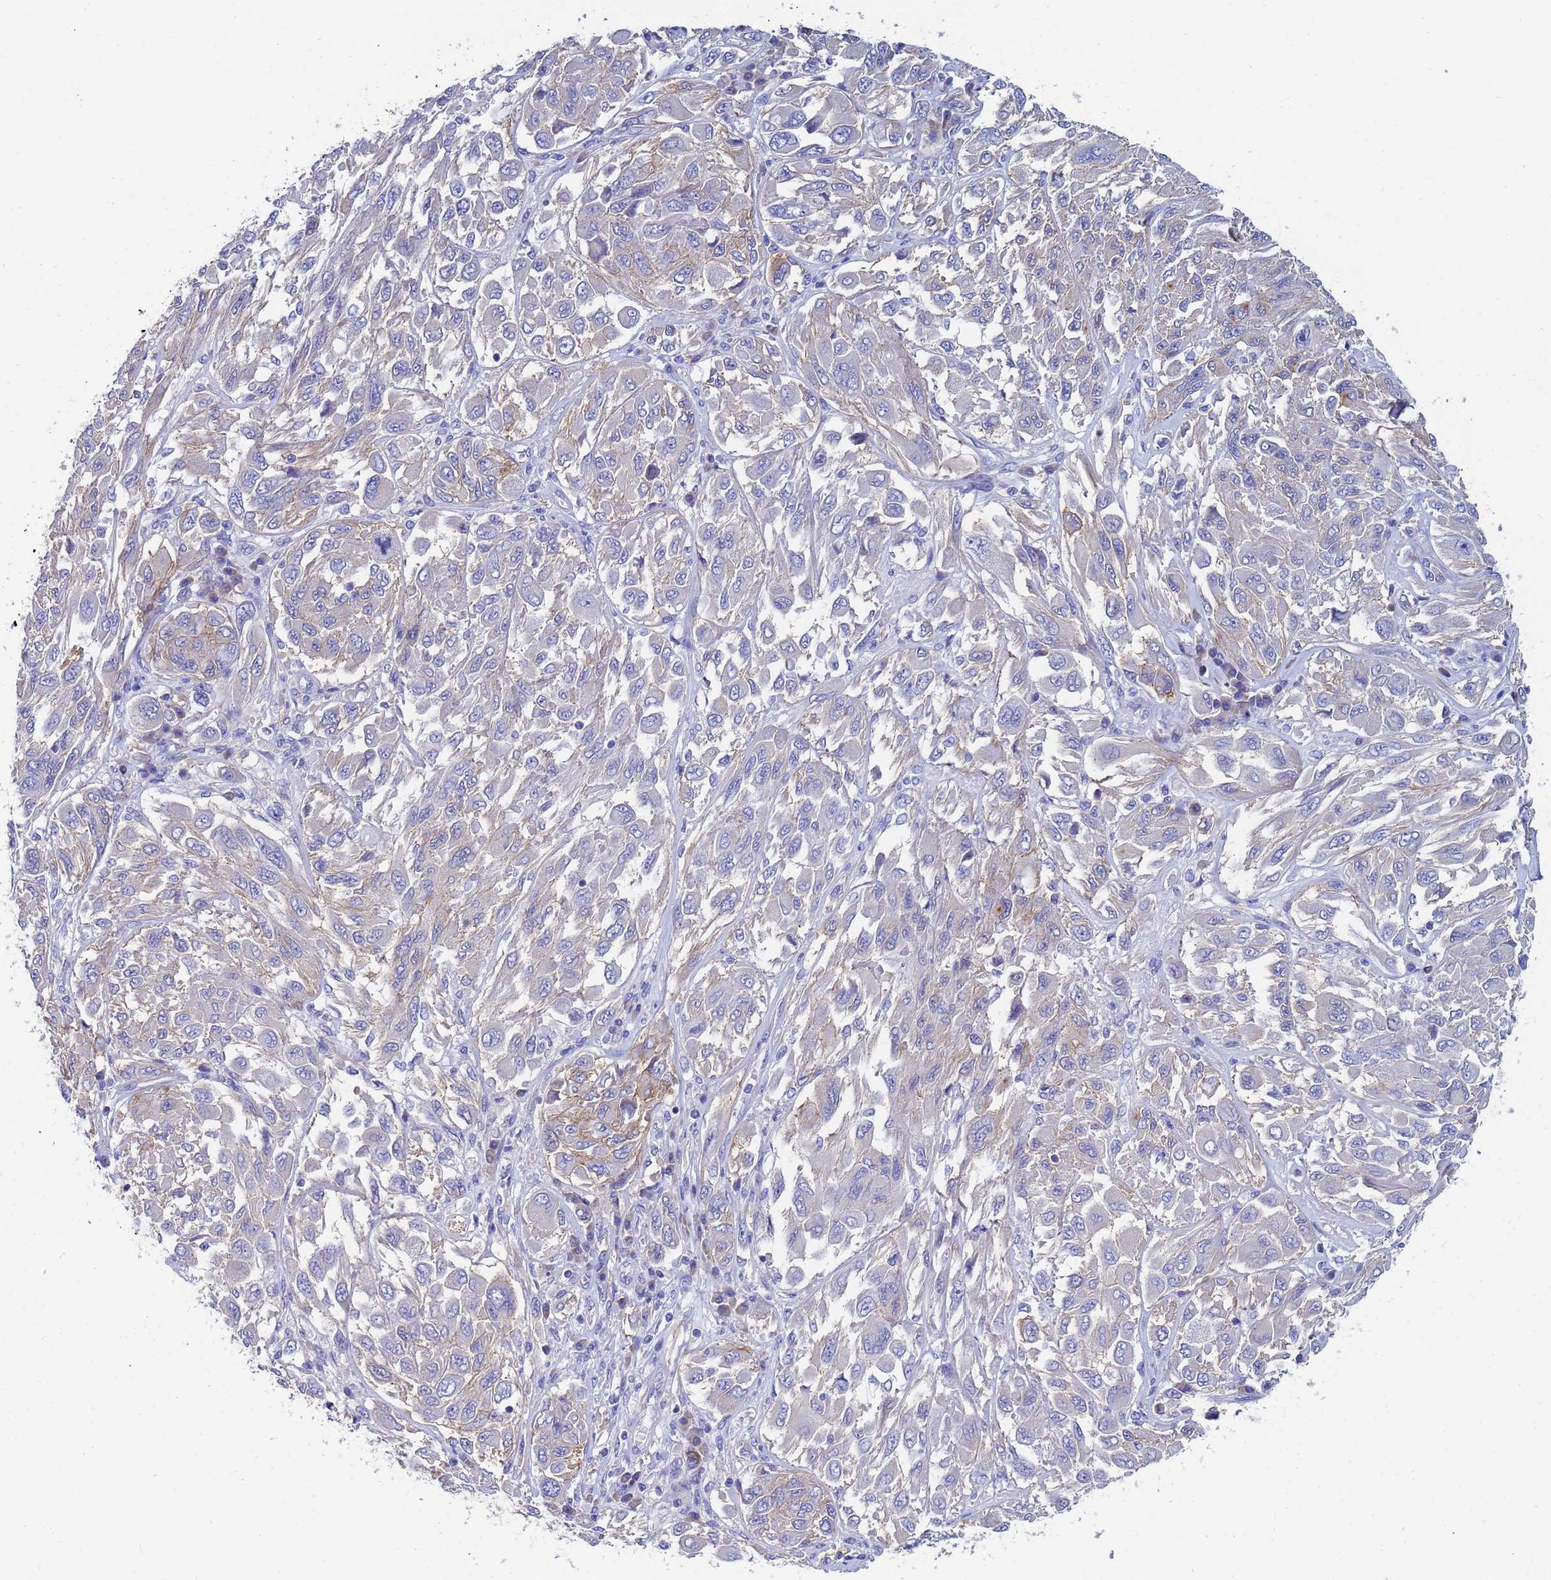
{"staining": {"intensity": "weak", "quantity": "<25%", "location": "cytoplasmic/membranous"}, "tissue": "melanoma", "cell_type": "Tumor cells", "image_type": "cancer", "snomed": [{"axis": "morphology", "description": "Malignant melanoma, NOS"}, {"axis": "topography", "description": "Skin"}], "caption": "An IHC histopathology image of malignant melanoma is shown. There is no staining in tumor cells of malignant melanoma.", "gene": "UBE2O", "patient": {"sex": "female", "age": 91}}